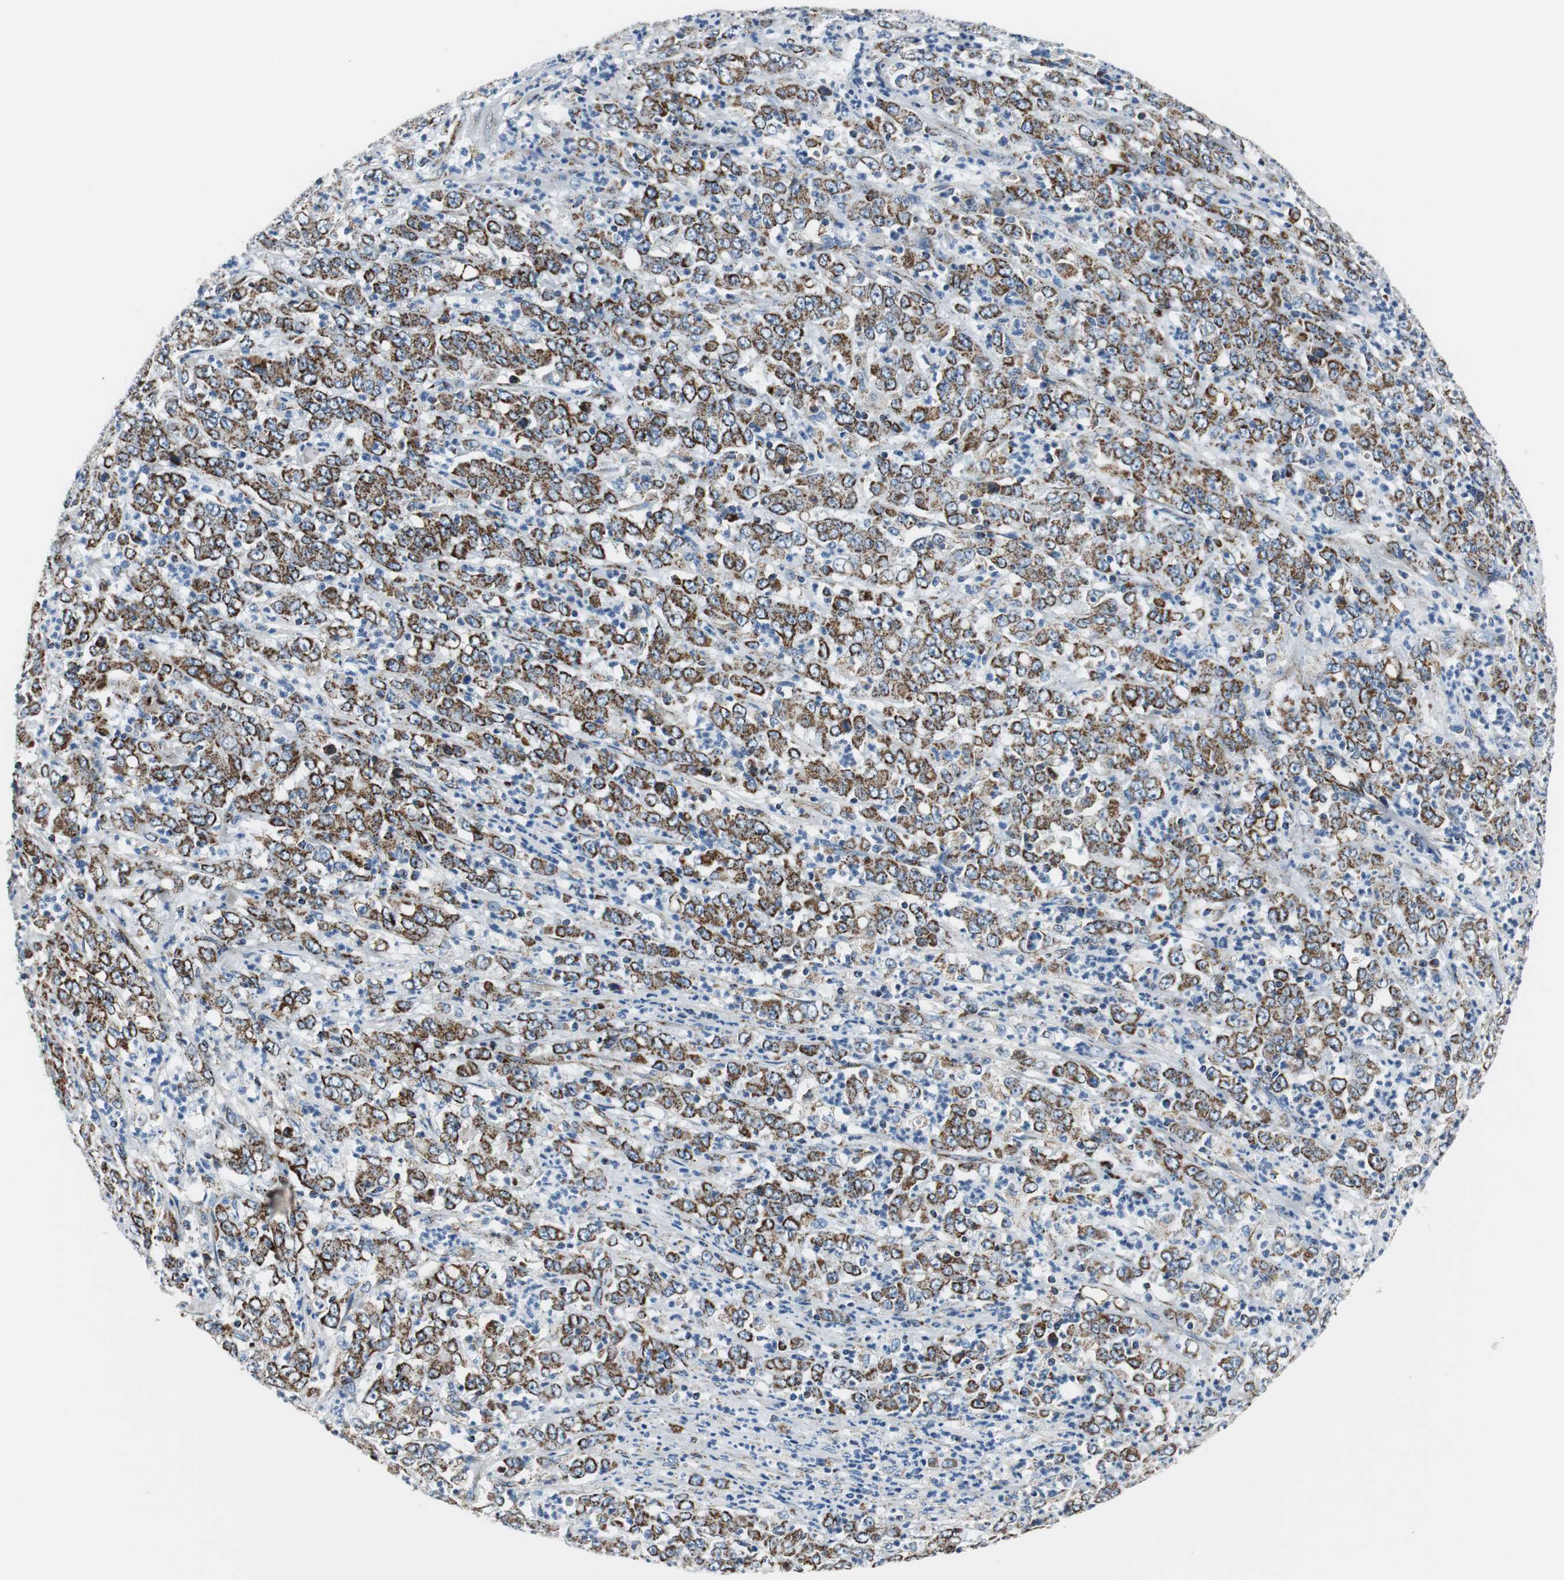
{"staining": {"intensity": "strong", "quantity": ">75%", "location": "cytoplasmic/membranous"}, "tissue": "stomach cancer", "cell_type": "Tumor cells", "image_type": "cancer", "snomed": [{"axis": "morphology", "description": "Adenocarcinoma, NOS"}, {"axis": "topography", "description": "Stomach, lower"}], "caption": "Protein expression analysis of human stomach cancer (adenocarcinoma) reveals strong cytoplasmic/membranous positivity in about >75% of tumor cells.", "gene": "C1QTNF7", "patient": {"sex": "female", "age": 71}}